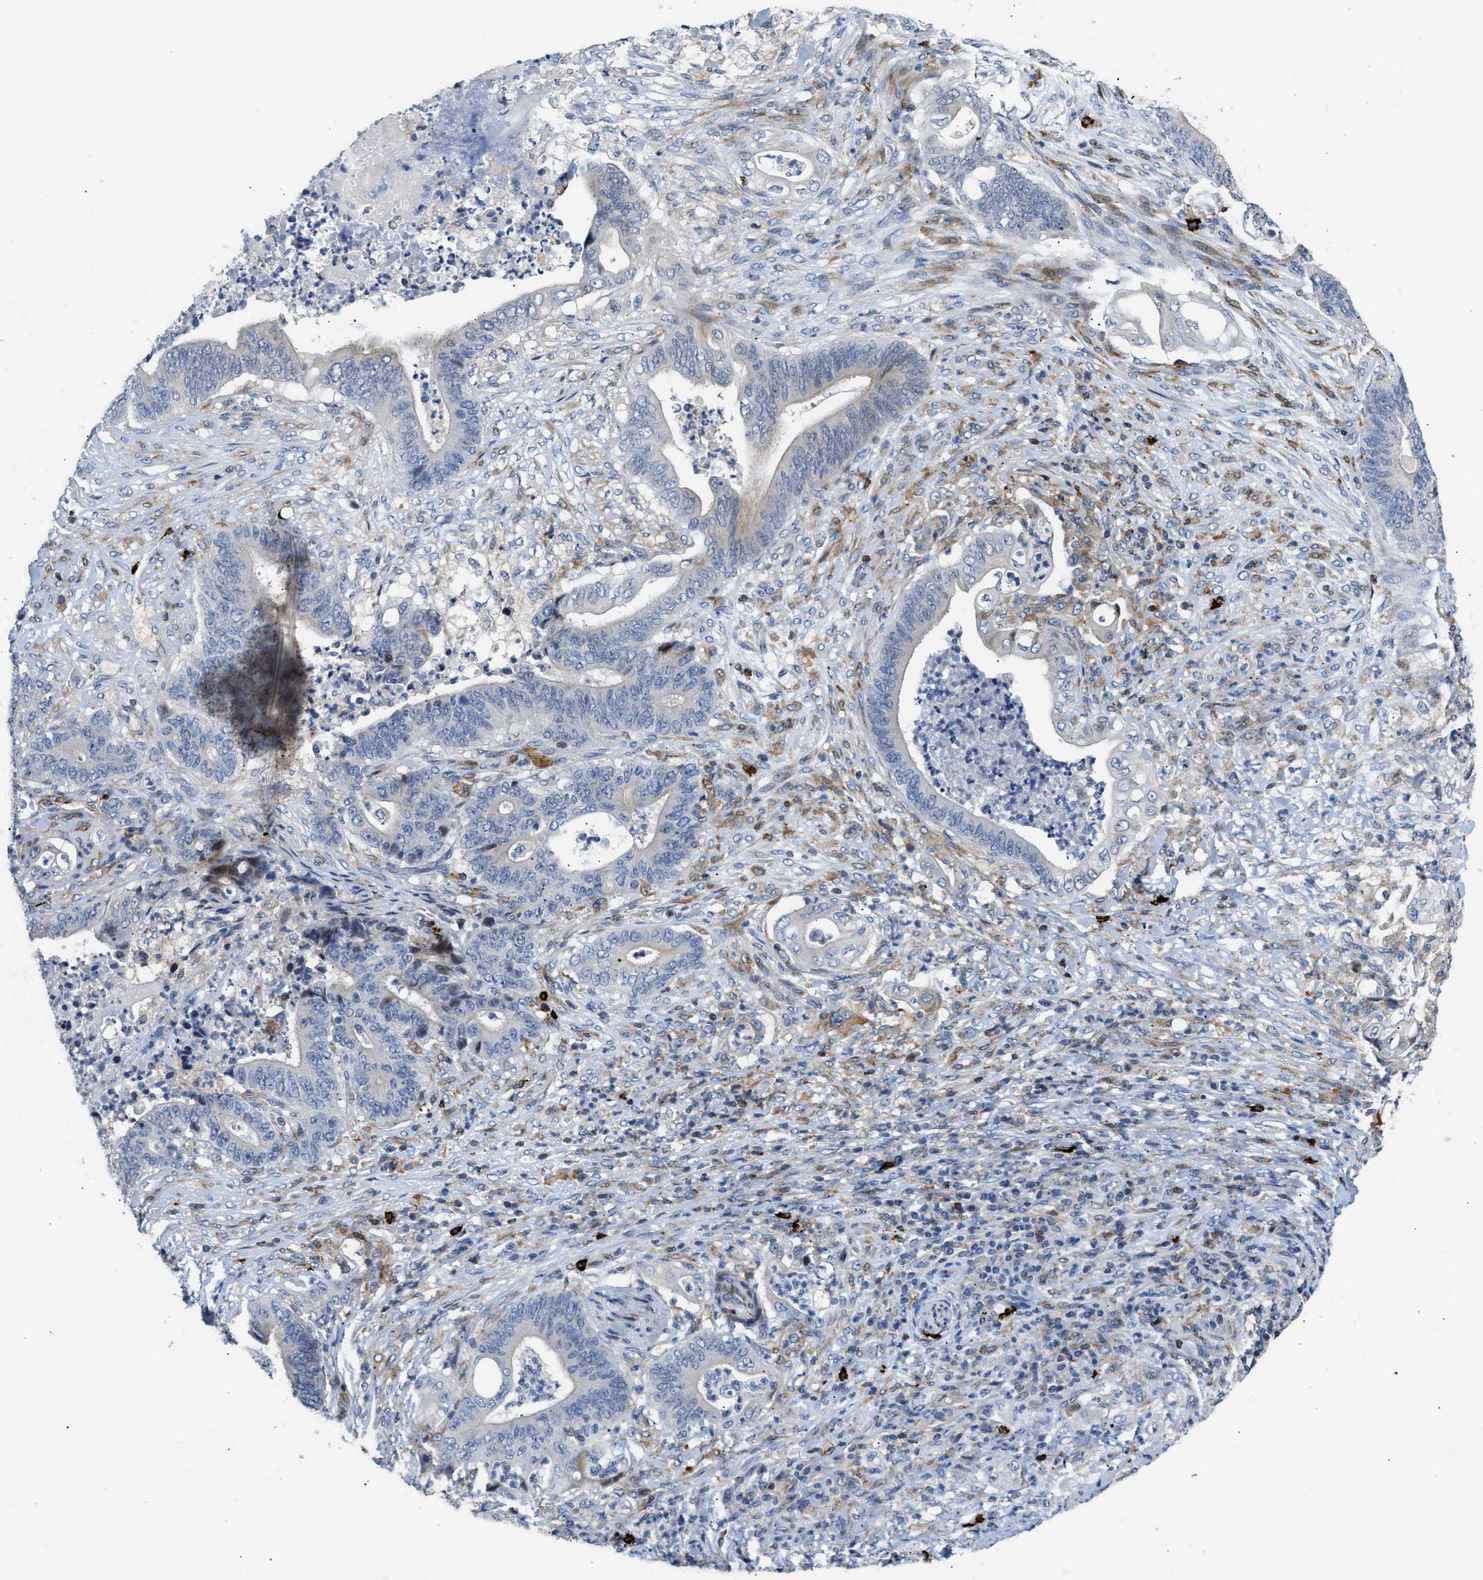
{"staining": {"intensity": "negative", "quantity": "none", "location": "none"}, "tissue": "stomach cancer", "cell_type": "Tumor cells", "image_type": "cancer", "snomed": [{"axis": "morphology", "description": "Adenocarcinoma, NOS"}, {"axis": "topography", "description": "Stomach"}], "caption": "Tumor cells are negative for protein expression in human stomach cancer (adenocarcinoma). The staining is performed using DAB (3,3'-diaminobenzidine) brown chromogen with nuclei counter-stained in using hematoxylin.", "gene": "ATP9A", "patient": {"sex": "female", "age": 73}}